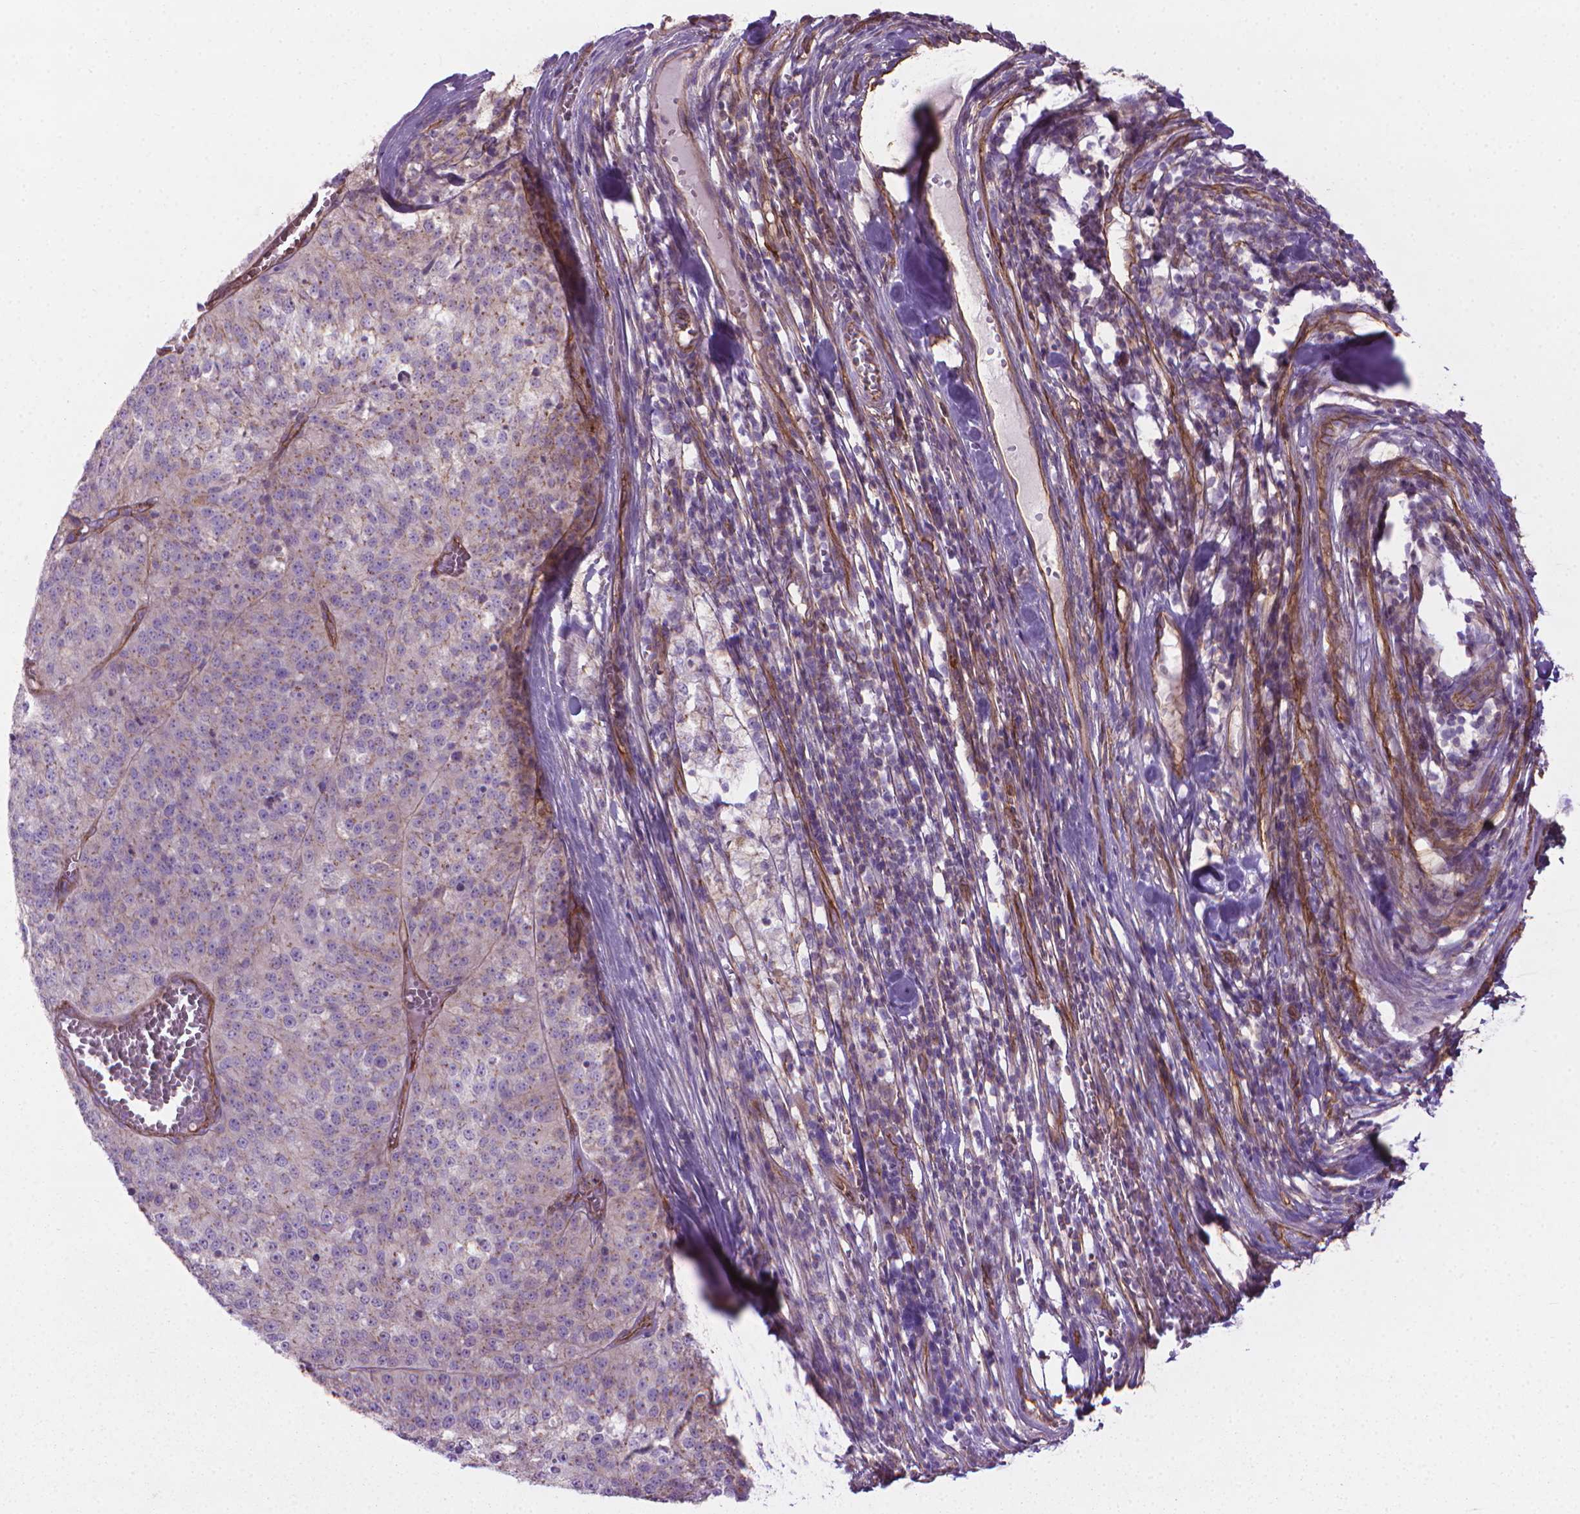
{"staining": {"intensity": "negative", "quantity": "none", "location": "none"}, "tissue": "melanoma", "cell_type": "Tumor cells", "image_type": "cancer", "snomed": [{"axis": "morphology", "description": "Malignant melanoma, Metastatic site"}, {"axis": "topography", "description": "Lymph node"}], "caption": "Melanoma was stained to show a protein in brown. There is no significant expression in tumor cells.", "gene": "TENT5A", "patient": {"sex": "female", "age": 64}}